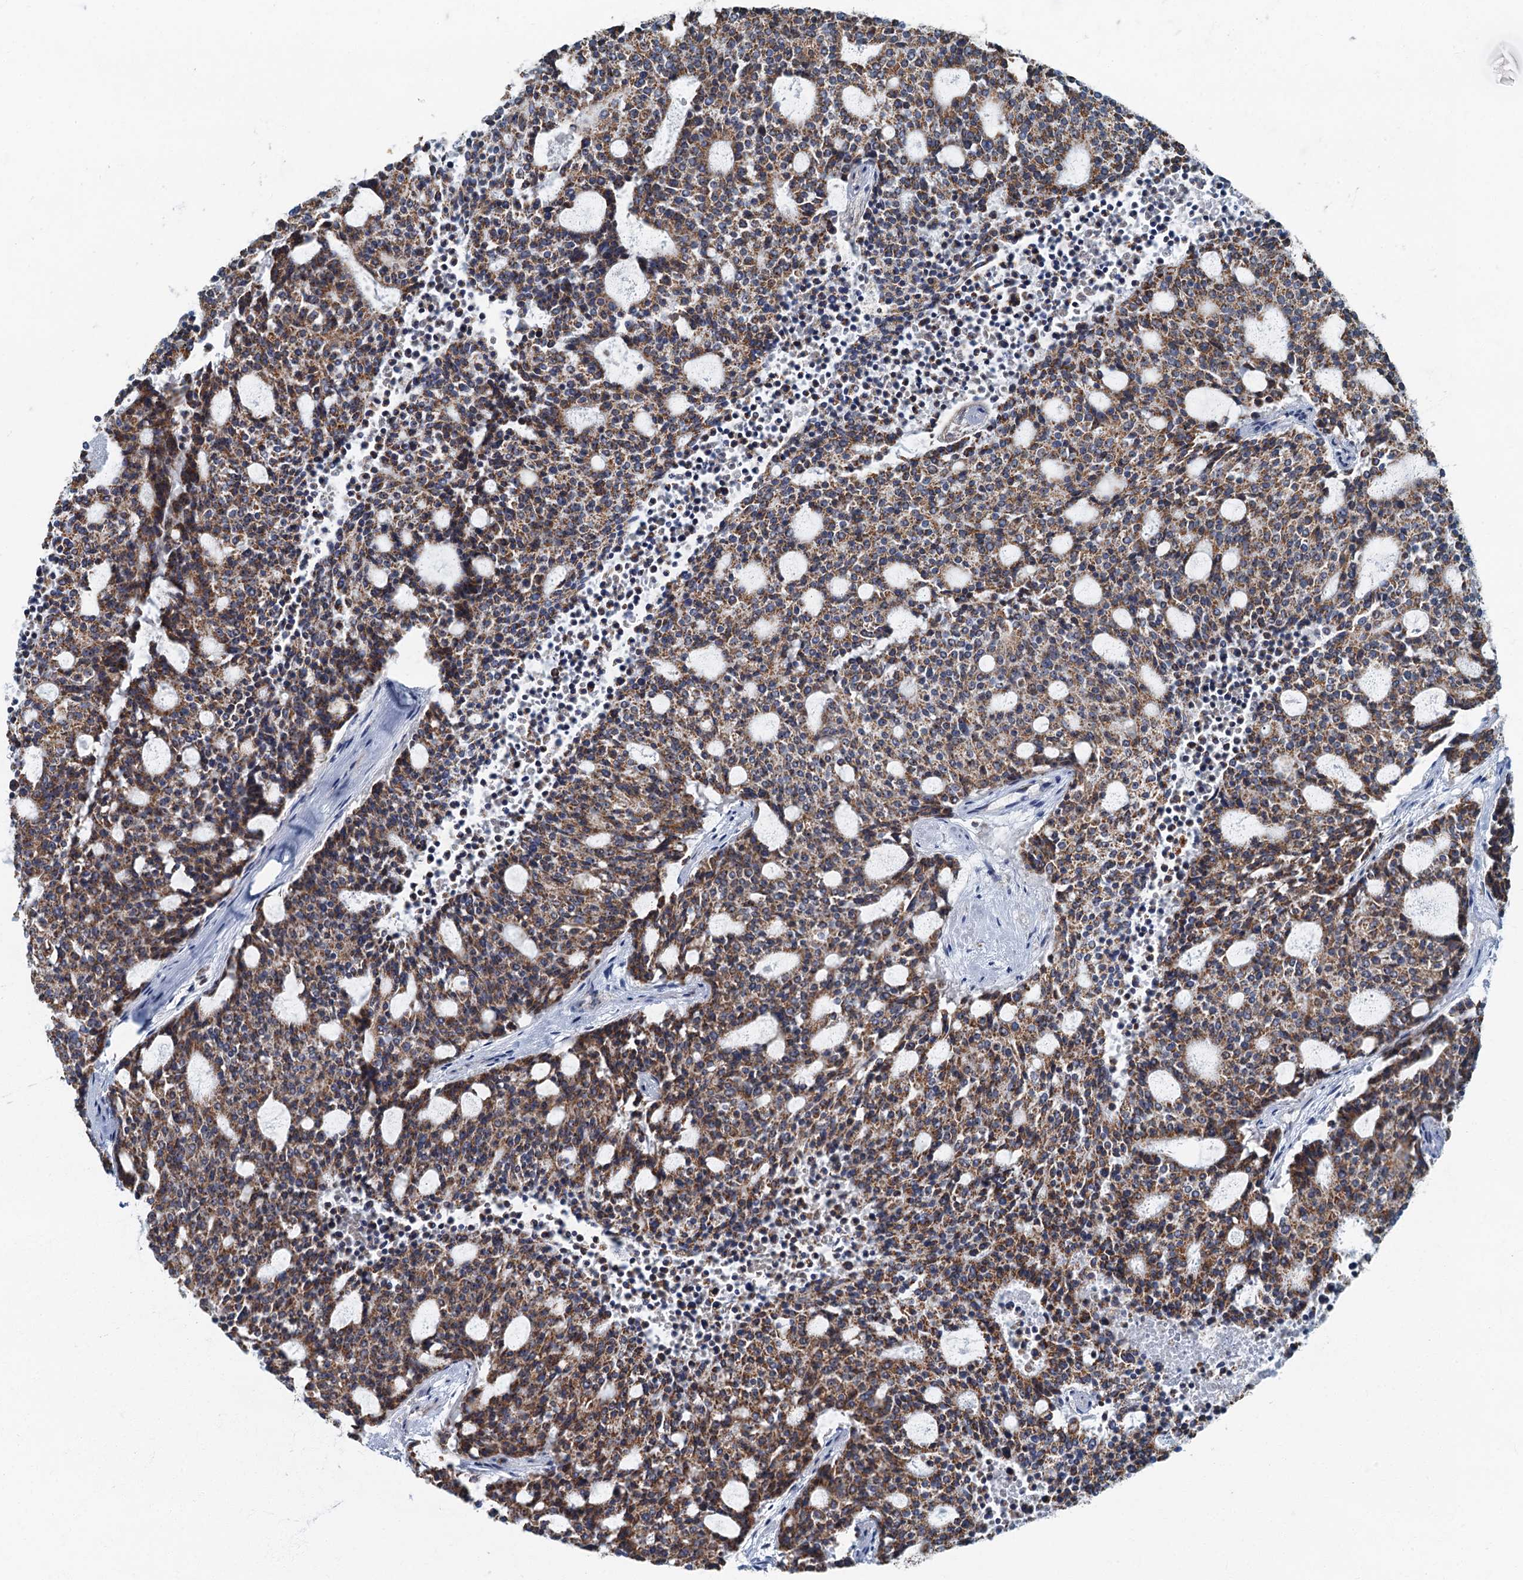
{"staining": {"intensity": "moderate", "quantity": ">75%", "location": "cytoplasmic/membranous"}, "tissue": "carcinoid", "cell_type": "Tumor cells", "image_type": "cancer", "snomed": [{"axis": "morphology", "description": "Carcinoid, malignant, NOS"}, {"axis": "topography", "description": "Pancreas"}], "caption": "The histopathology image reveals immunohistochemical staining of carcinoid. There is moderate cytoplasmic/membranous expression is identified in approximately >75% of tumor cells. (DAB IHC, brown staining for protein, blue staining for nuclei).", "gene": "RAD9B", "patient": {"sex": "female", "age": 54}}